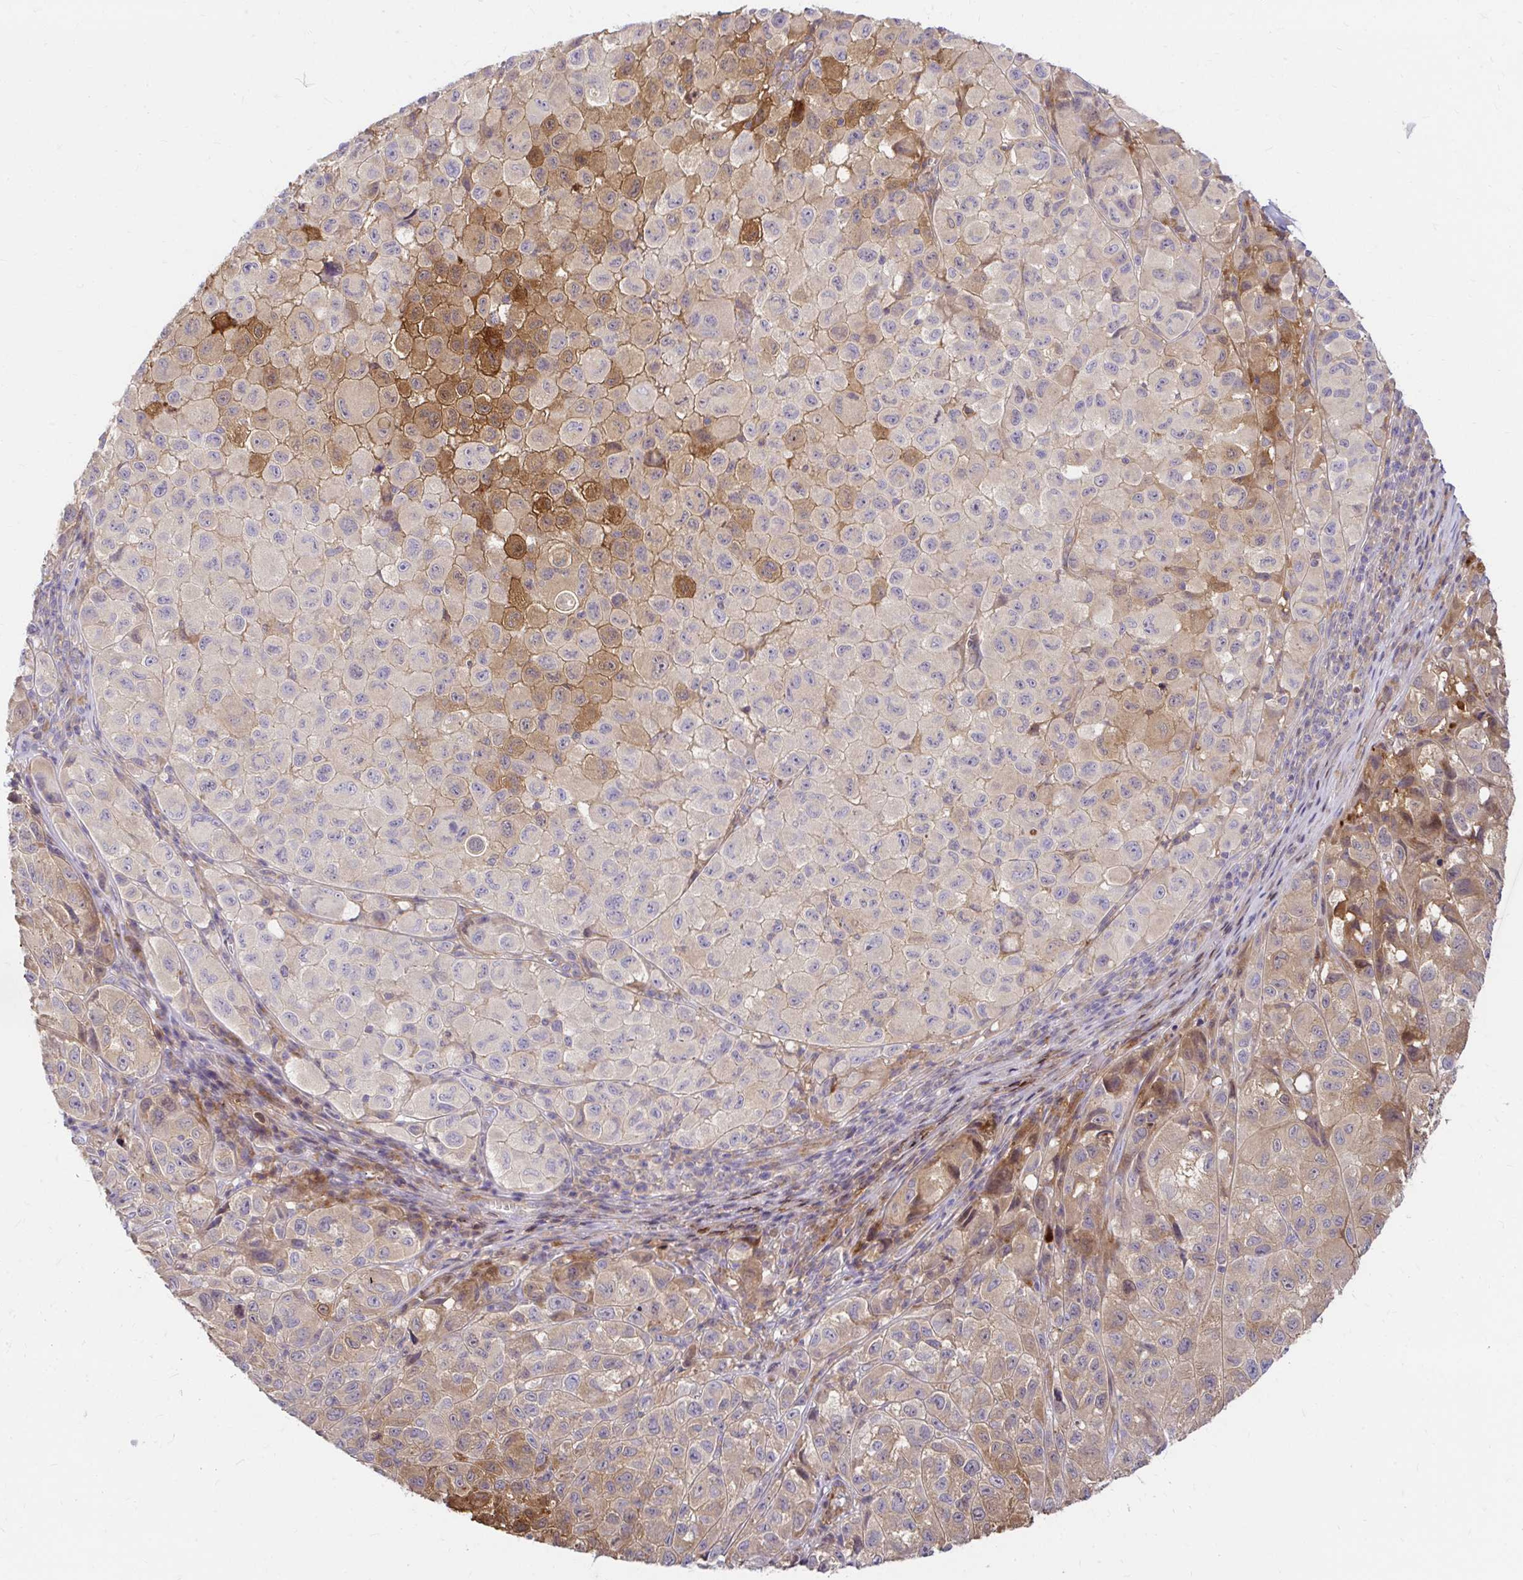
{"staining": {"intensity": "moderate", "quantity": "25%-75%", "location": "cytoplasmic/membranous"}, "tissue": "melanoma", "cell_type": "Tumor cells", "image_type": "cancer", "snomed": [{"axis": "morphology", "description": "Malignant melanoma, NOS"}, {"axis": "topography", "description": "Skin"}], "caption": "This is an image of immunohistochemistry (IHC) staining of melanoma, which shows moderate staining in the cytoplasmic/membranous of tumor cells.", "gene": "ITGA2", "patient": {"sex": "male", "age": 93}}